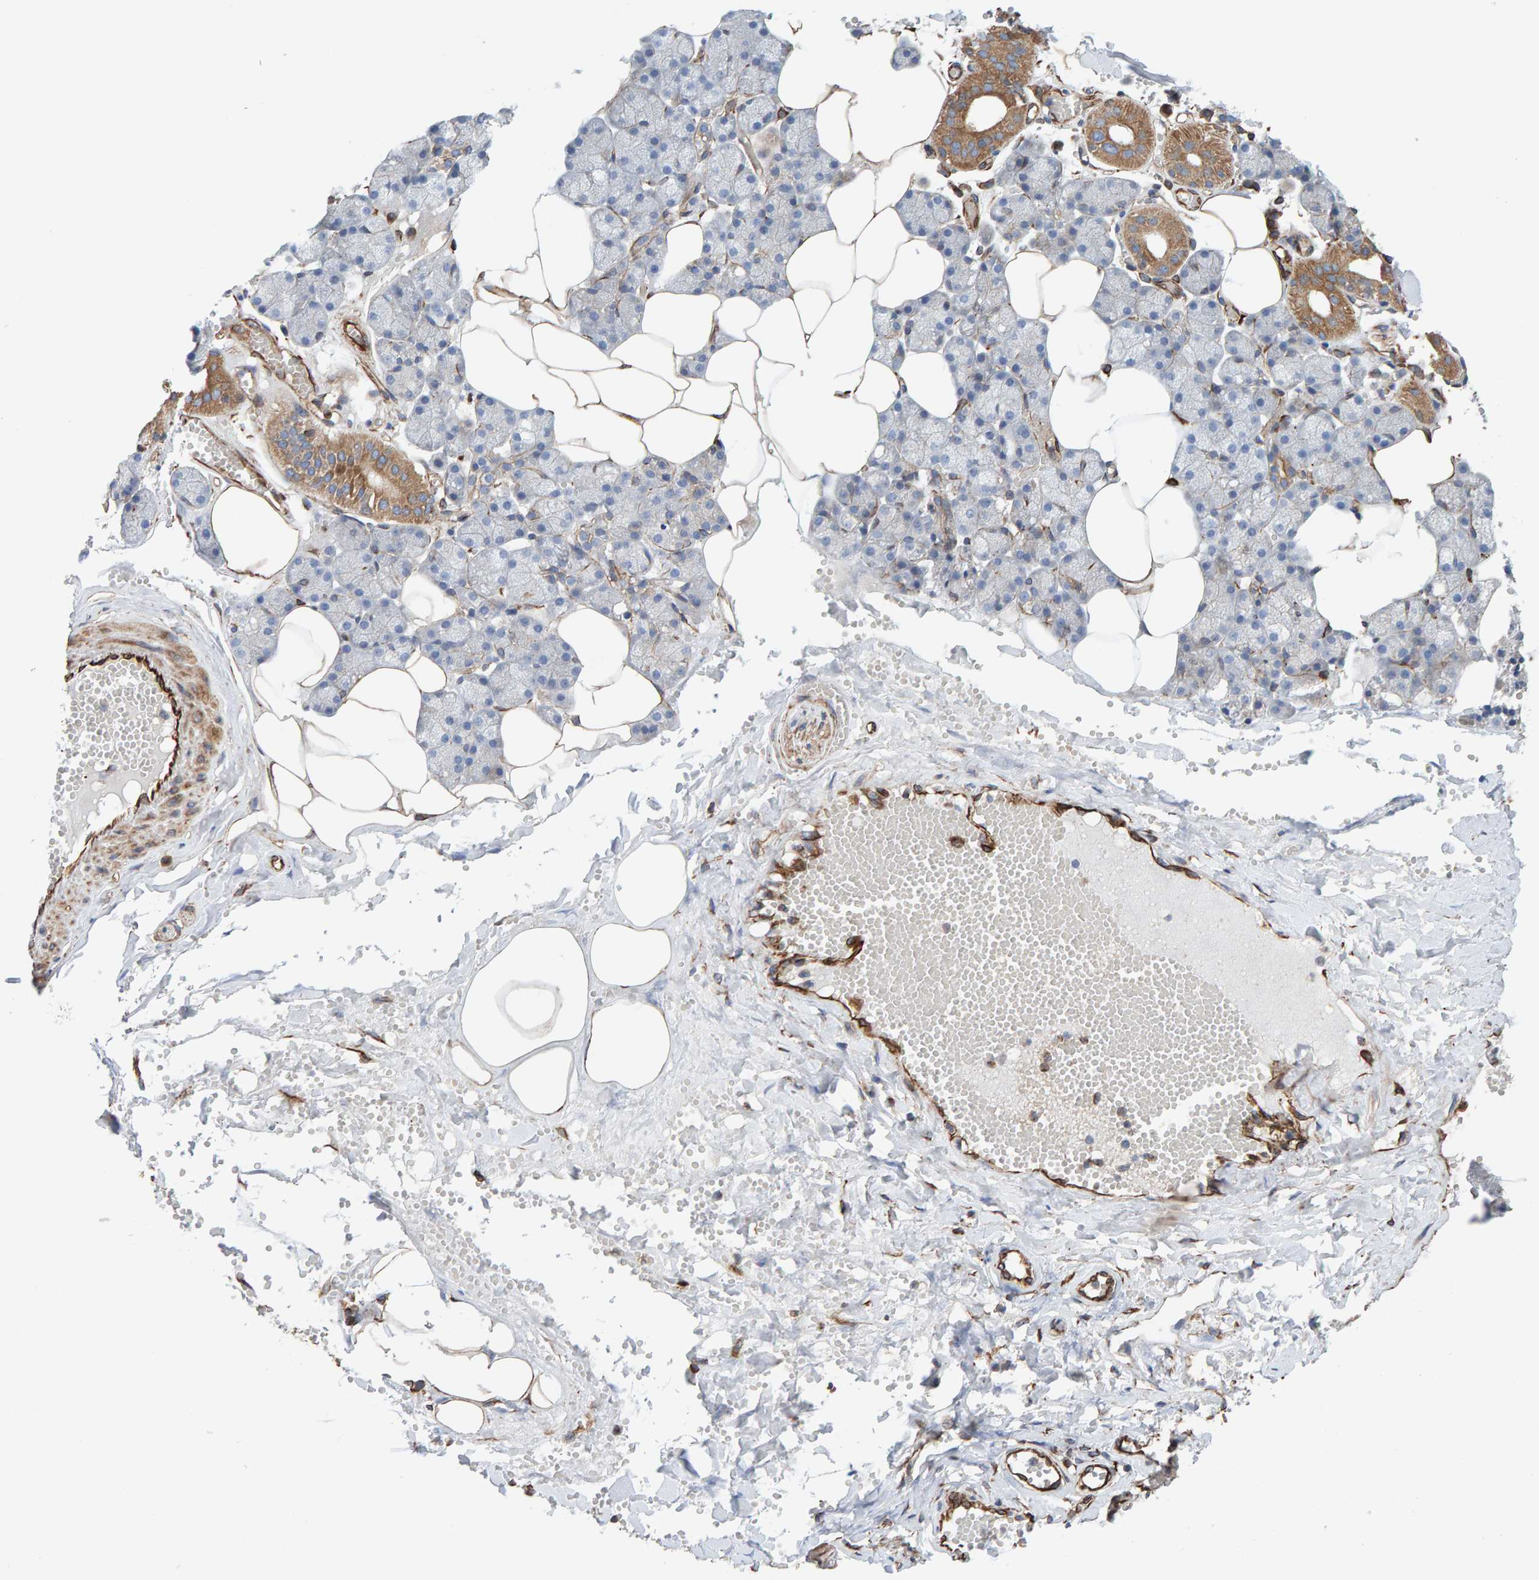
{"staining": {"intensity": "moderate", "quantity": "<25%", "location": "cytoplasmic/membranous"}, "tissue": "salivary gland", "cell_type": "Glandular cells", "image_type": "normal", "snomed": [{"axis": "morphology", "description": "Normal tissue, NOS"}, {"axis": "topography", "description": "Salivary gland"}], "caption": "High-magnification brightfield microscopy of unremarkable salivary gland stained with DAB (brown) and counterstained with hematoxylin (blue). glandular cells exhibit moderate cytoplasmic/membranous positivity is present in approximately<25% of cells.", "gene": "ZNF347", "patient": {"sex": "male", "age": 62}}